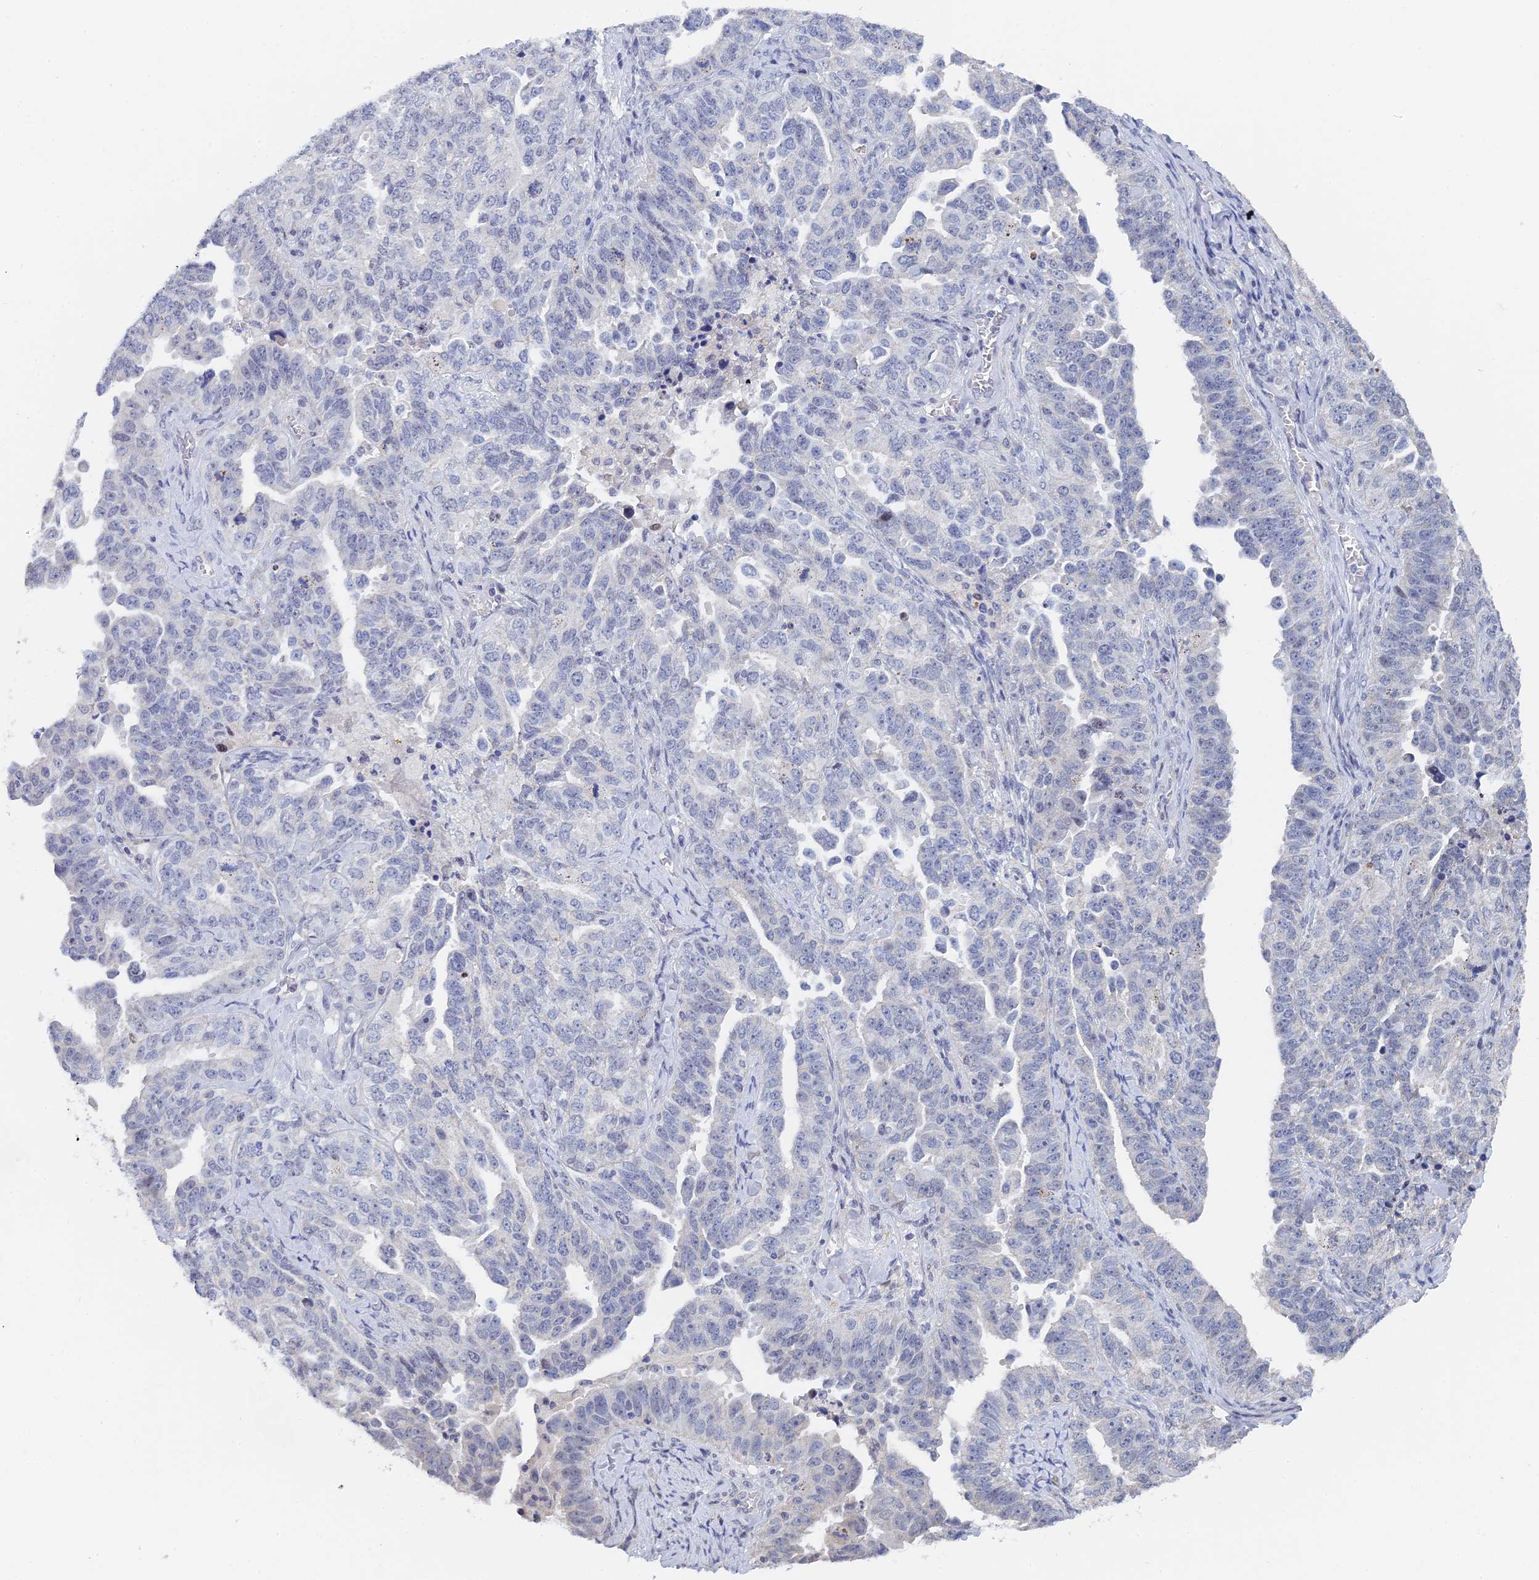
{"staining": {"intensity": "negative", "quantity": "none", "location": "none"}, "tissue": "ovarian cancer", "cell_type": "Tumor cells", "image_type": "cancer", "snomed": [{"axis": "morphology", "description": "Carcinoma, endometroid"}, {"axis": "topography", "description": "Ovary"}], "caption": "High magnification brightfield microscopy of endometroid carcinoma (ovarian) stained with DAB (3,3'-diaminobenzidine) (brown) and counterstained with hematoxylin (blue): tumor cells show no significant staining.", "gene": "GMNC", "patient": {"sex": "female", "age": 62}}